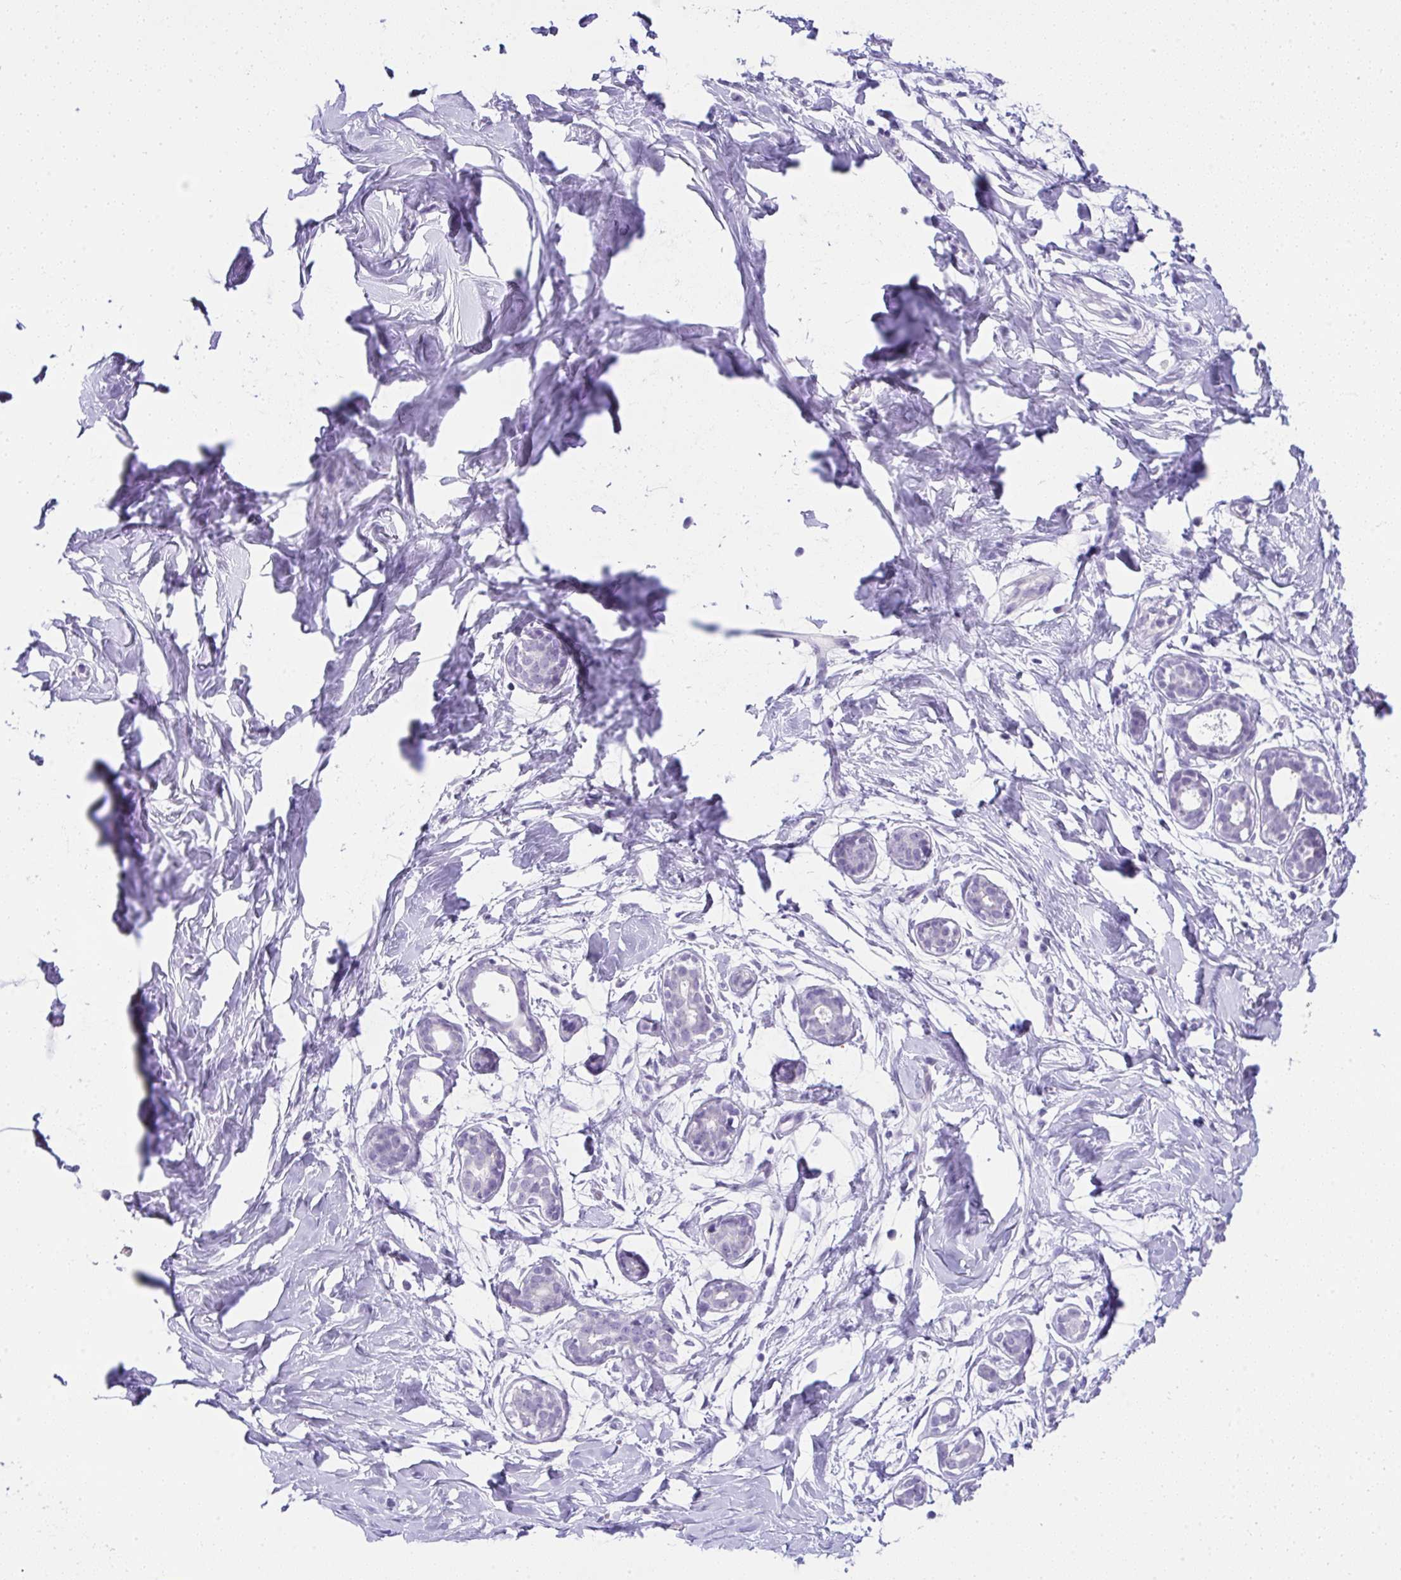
{"staining": {"intensity": "negative", "quantity": "none", "location": "none"}, "tissue": "breast", "cell_type": "Adipocytes", "image_type": "normal", "snomed": [{"axis": "morphology", "description": "Normal tissue, NOS"}, {"axis": "topography", "description": "Breast"}], "caption": "High magnification brightfield microscopy of normal breast stained with DAB (brown) and counterstained with hematoxylin (blue): adipocytes show no significant staining. The staining was performed using DAB (3,3'-diaminobenzidine) to visualize the protein expression in brown, while the nuclei were stained in blue with hematoxylin (Magnification: 20x).", "gene": "RNF183", "patient": {"sex": "female", "age": 27}}